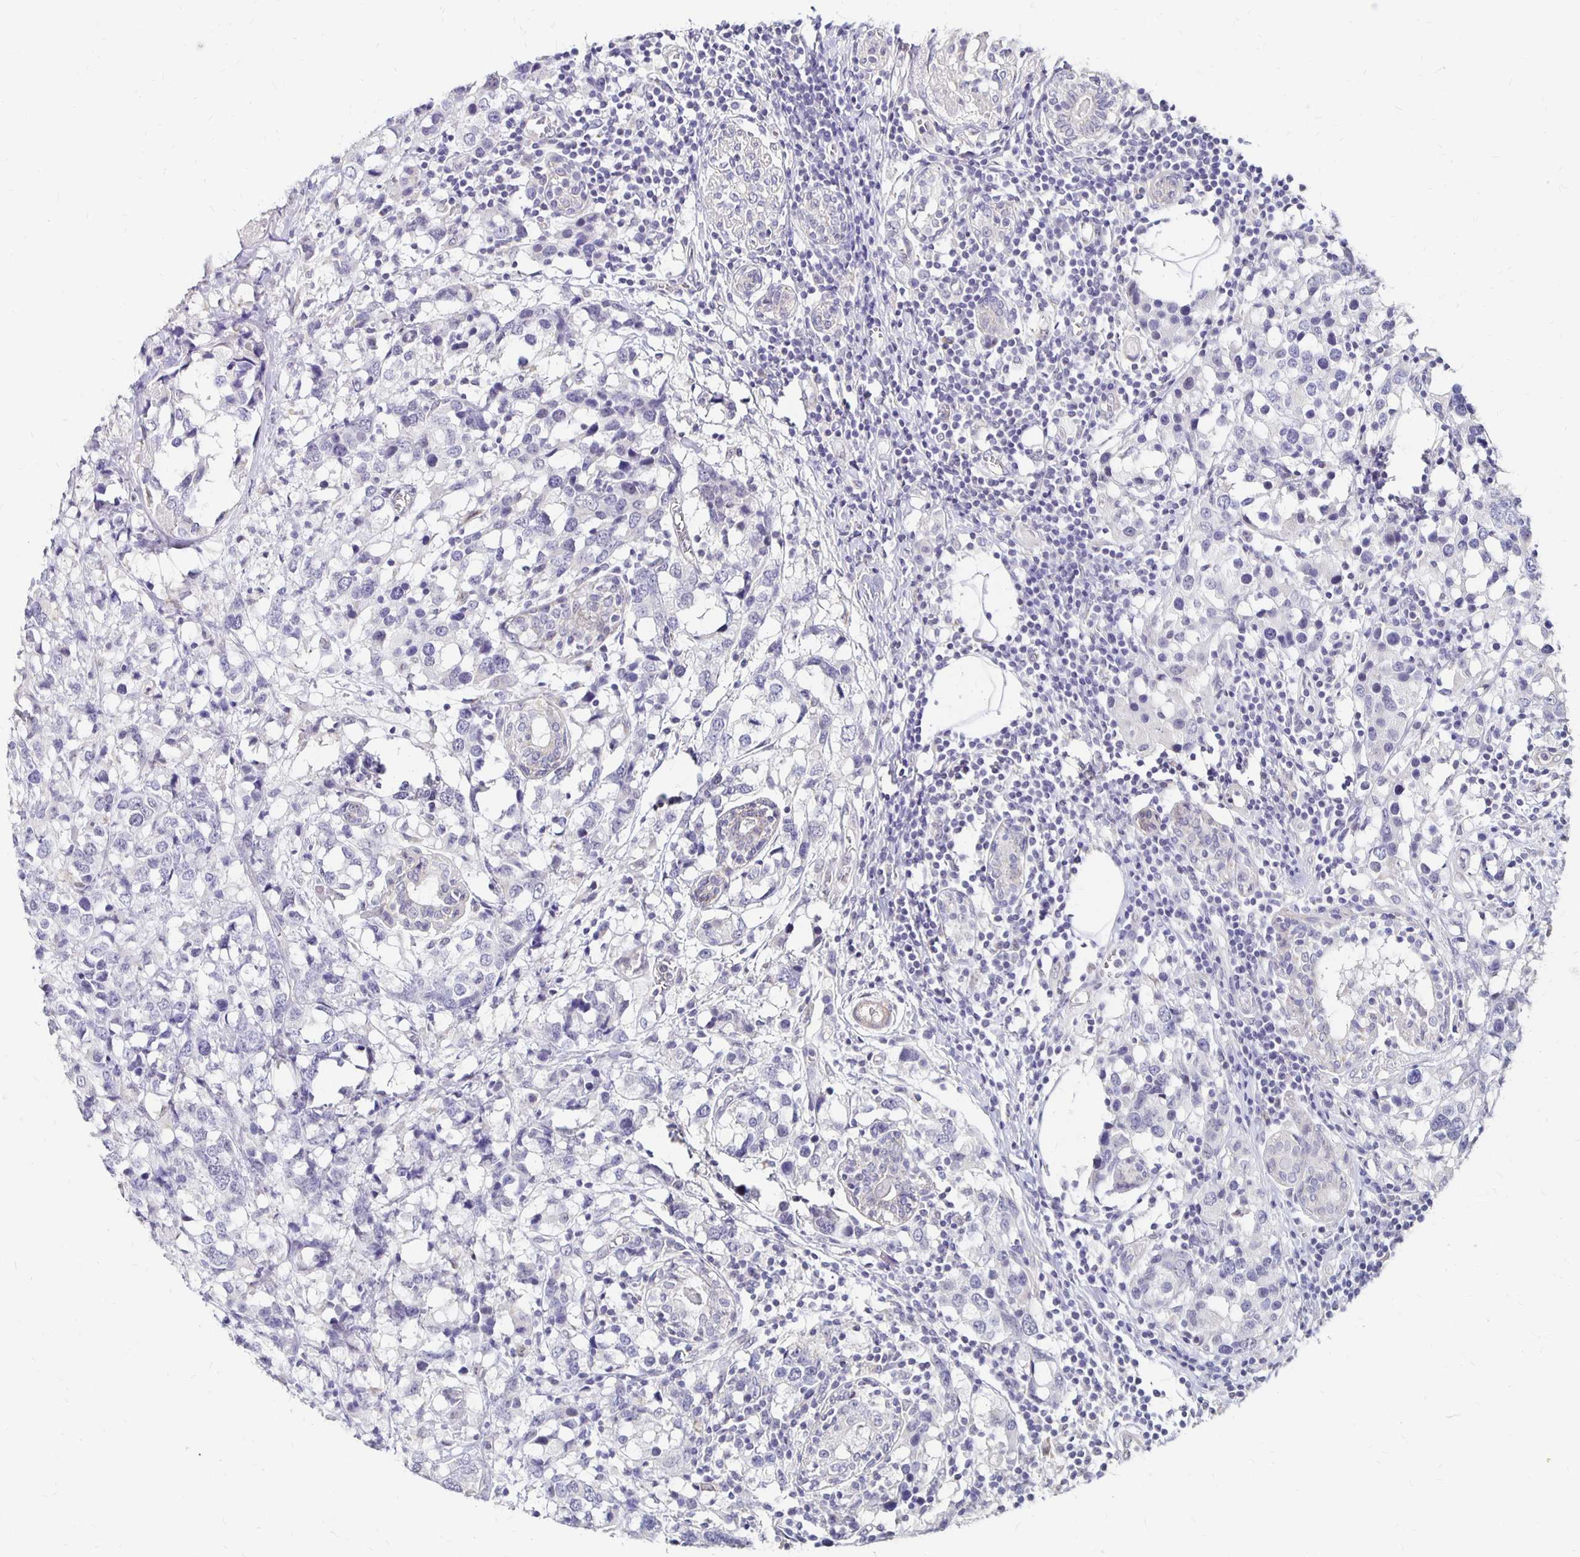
{"staining": {"intensity": "negative", "quantity": "none", "location": "none"}, "tissue": "breast cancer", "cell_type": "Tumor cells", "image_type": "cancer", "snomed": [{"axis": "morphology", "description": "Lobular carcinoma"}, {"axis": "topography", "description": "Breast"}], "caption": "Human breast lobular carcinoma stained for a protein using IHC demonstrates no staining in tumor cells.", "gene": "ATOSB", "patient": {"sex": "female", "age": 59}}